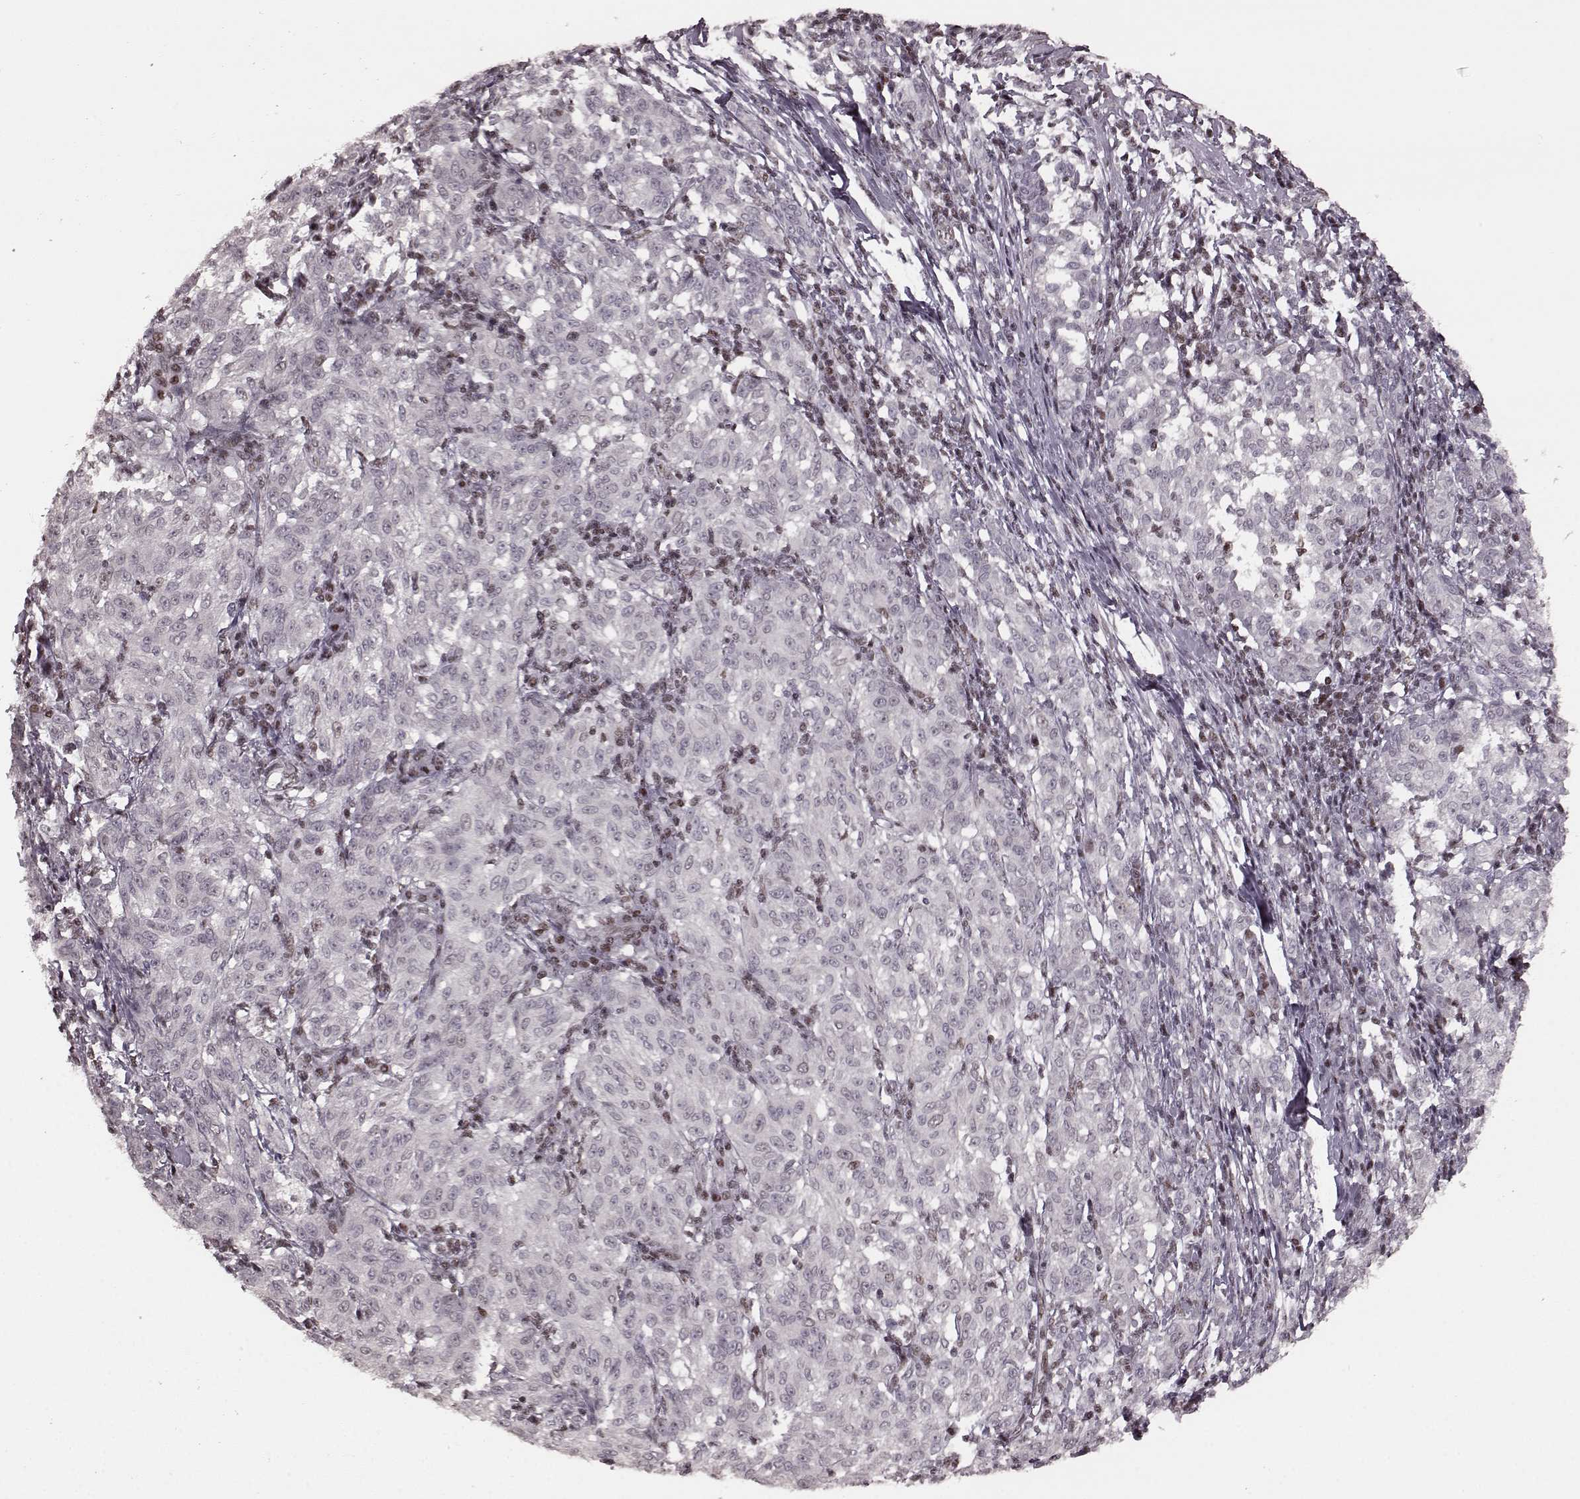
{"staining": {"intensity": "negative", "quantity": "none", "location": "none"}, "tissue": "melanoma", "cell_type": "Tumor cells", "image_type": "cancer", "snomed": [{"axis": "morphology", "description": "Malignant melanoma, NOS"}, {"axis": "topography", "description": "Skin"}], "caption": "Immunohistochemistry (IHC) of human malignant melanoma demonstrates no expression in tumor cells.", "gene": "NR2C1", "patient": {"sex": "female", "age": 72}}